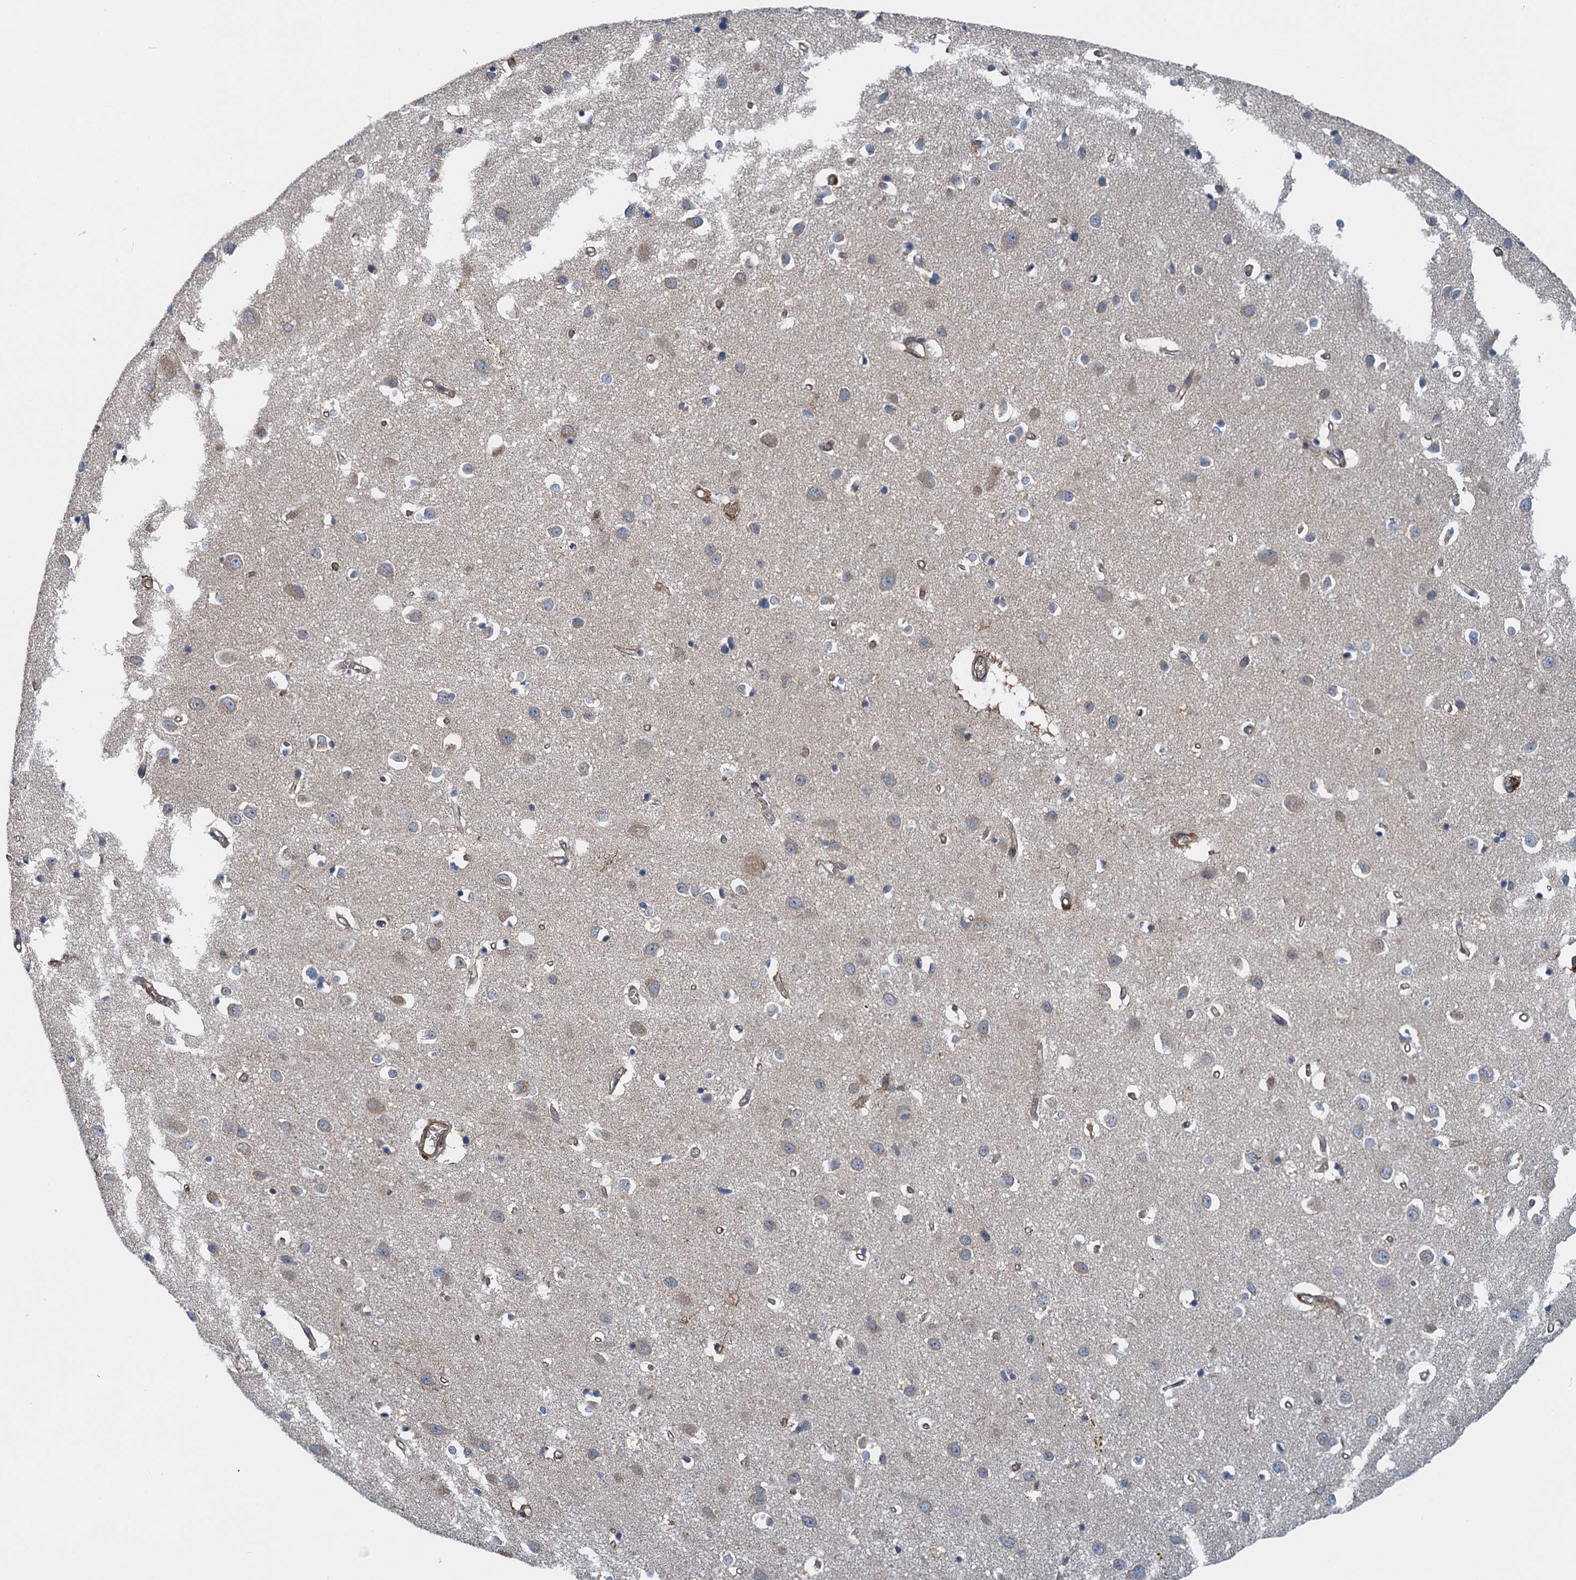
{"staining": {"intensity": "weak", "quantity": ">75%", "location": "cytoplasmic/membranous"}, "tissue": "cerebral cortex", "cell_type": "Endothelial cells", "image_type": "normal", "snomed": [{"axis": "morphology", "description": "Normal tissue, NOS"}, {"axis": "topography", "description": "Cerebral cortex"}], "caption": "Immunohistochemical staining of unremarkable human cerebral cortex reveals low levels of weak cytoplasmic/membranous positivity in approximately >75% of endothelial cells.", "gene": "ROGDI", "patient": {"sex": "female", "age": 64}}